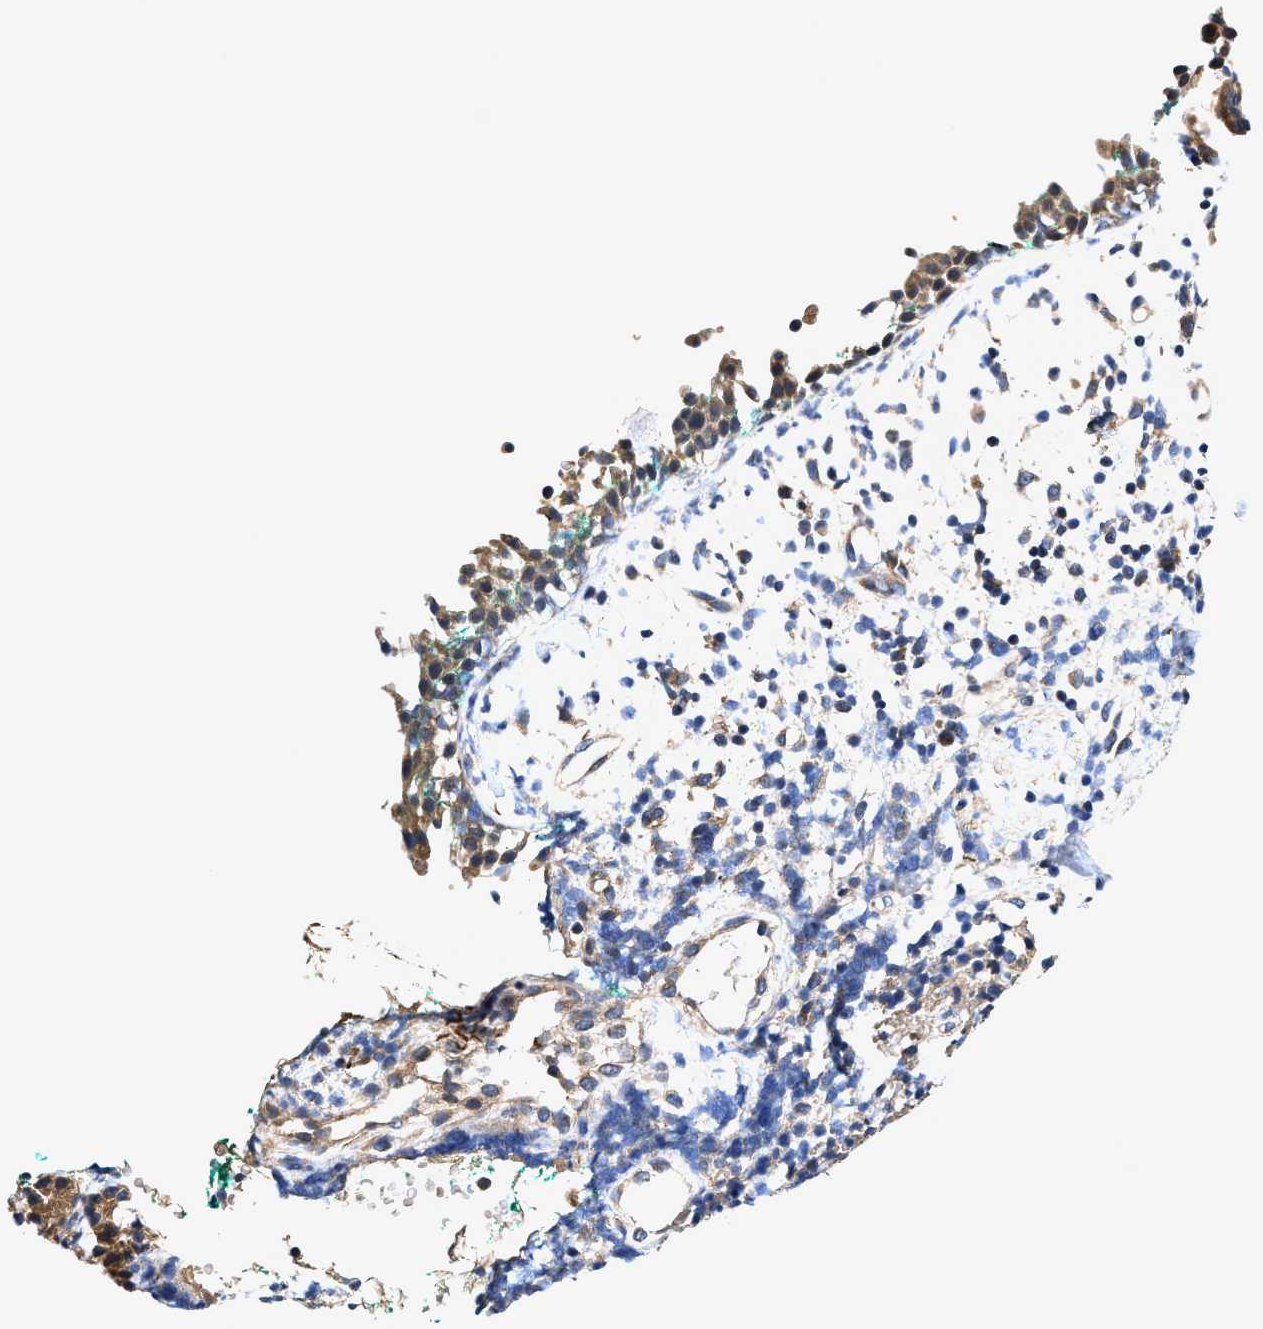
{"staining": {"intensity": "moderate", "quantity": ">75%", "location": "cytoplasmic/membranous"}, "tissue": "nasopharynx", "cell_type": "Respiratory epithelial cells", "image_type": "normal", "snomed": [{"axis": "morphology", "description": "Normal tissue, NOS"}, {"axis": "morphology", "description": "Basal cell carcinoma"}, {"axis": "topography", "description": "Cartilage tissue"}, {"axis": "topography", "description": "Nasopharynx"}, {"axis": "topography", "description": "Oral tissue"}], "caption": "A brown stain labels moderate cytoplasmic/membranous staining of a protein in respiratory epithelial cells of normal nasopharynx.", "gene": "EFNA4", "patient": {"sex": "female", "age": 77}}